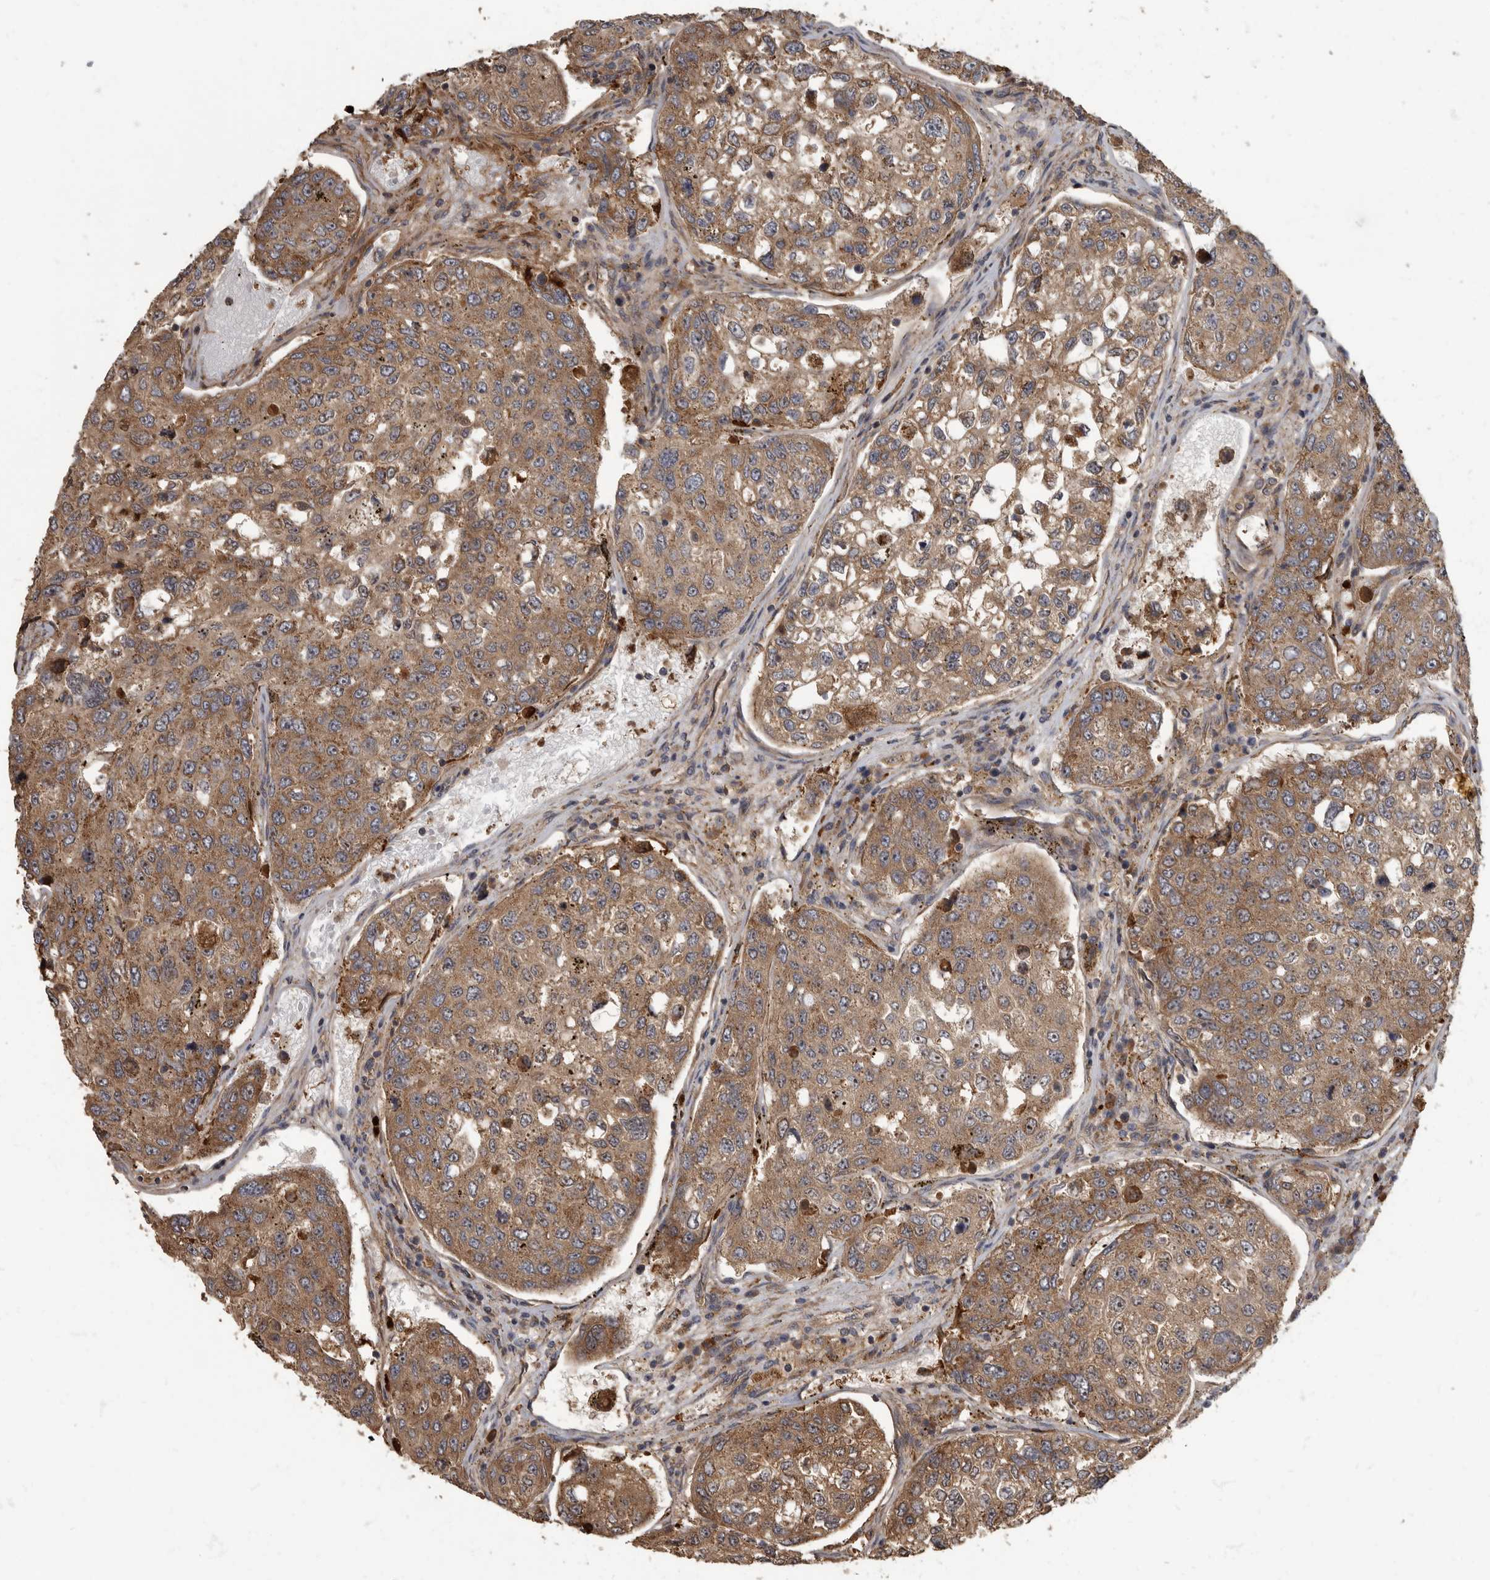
{"staining": {"intensity": "moderate", "quantity": ">75%", "location": "cytoplasmic/membranous"}, "tissue": "urothelial cancer", "cell_type": "Tumor cells", "image_type": "cancer", "snomed": [{"axis": "morphology", "description": "Urothelial carcinoma, High grade"}, {"axis": "topography", "description": "Lymph node"}, {"axis": "topography", "description": "Urinary bladder"}], "caption": "Protein analysis of urothelial cancer tissue shows moderate cytoplasmic/membranous positivity in about >75% of tumor cells.", "gene": "DAAM1", "patient": {"sex": "male", "age": 51}}